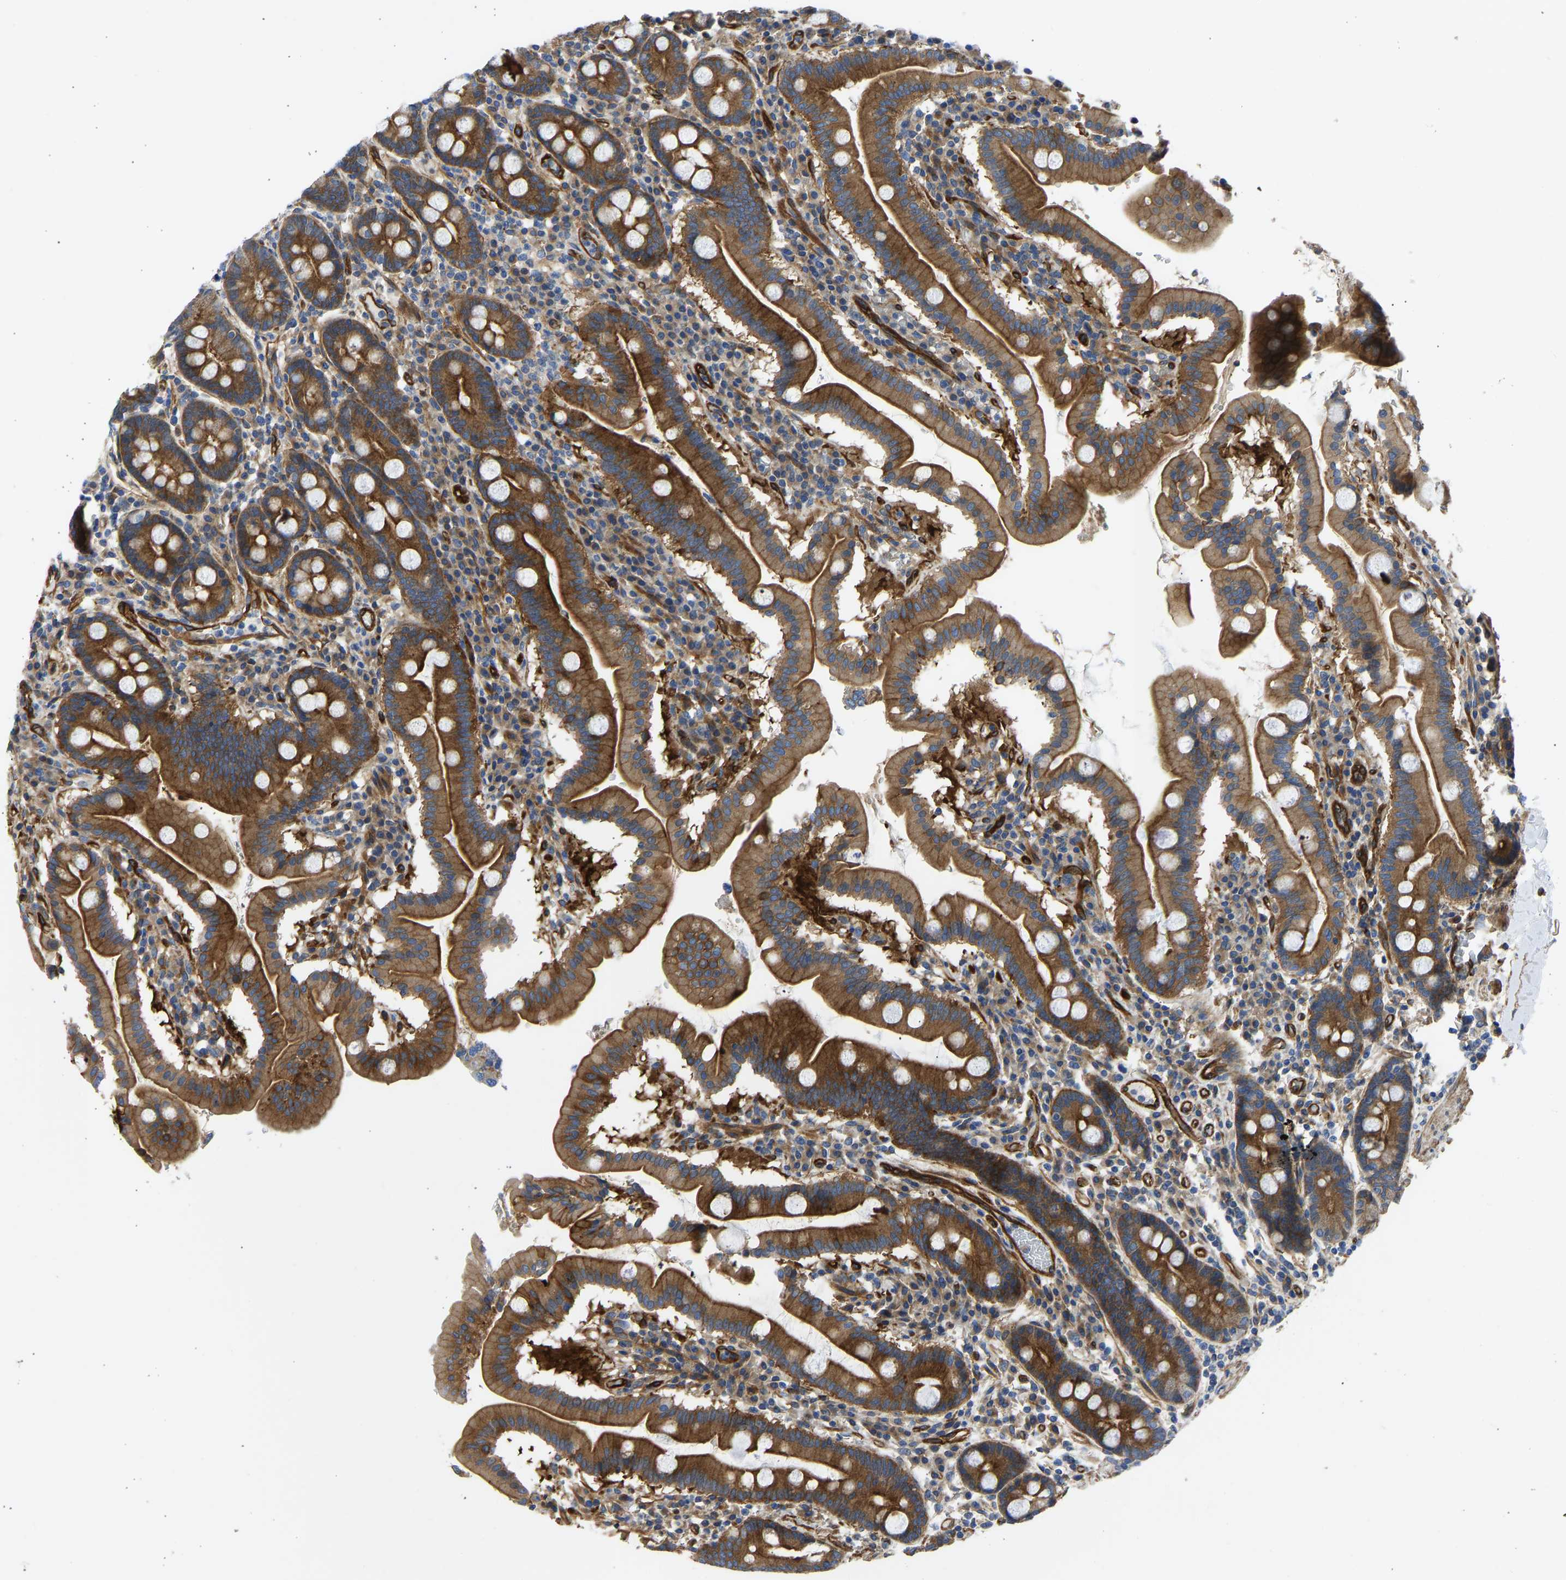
{"staining": {"intensity": "strong", "quantity": ">75%", "location": "cytoplasmic/membranous"}, "tissue": "duodenum", "cell_type": "Glandular cells", "image_type": "normal", "snomed": [{"axis": "morphology", "description": "Normal tissue, NOS"}, {"axis": "topography", "description": "Duodenum"}], "caption": "Duodenum stained with immunohistochemistry demonstrates strong cytoplasmic/membranous staining in about >75% of glandular cells. The staining is performed using DAB brown chromogen to label protein expression. The nuclei are counter-stained blue using hematoxylin.", "gene": "MYO1C", "patient": {"sex": "male", "age": 50}}